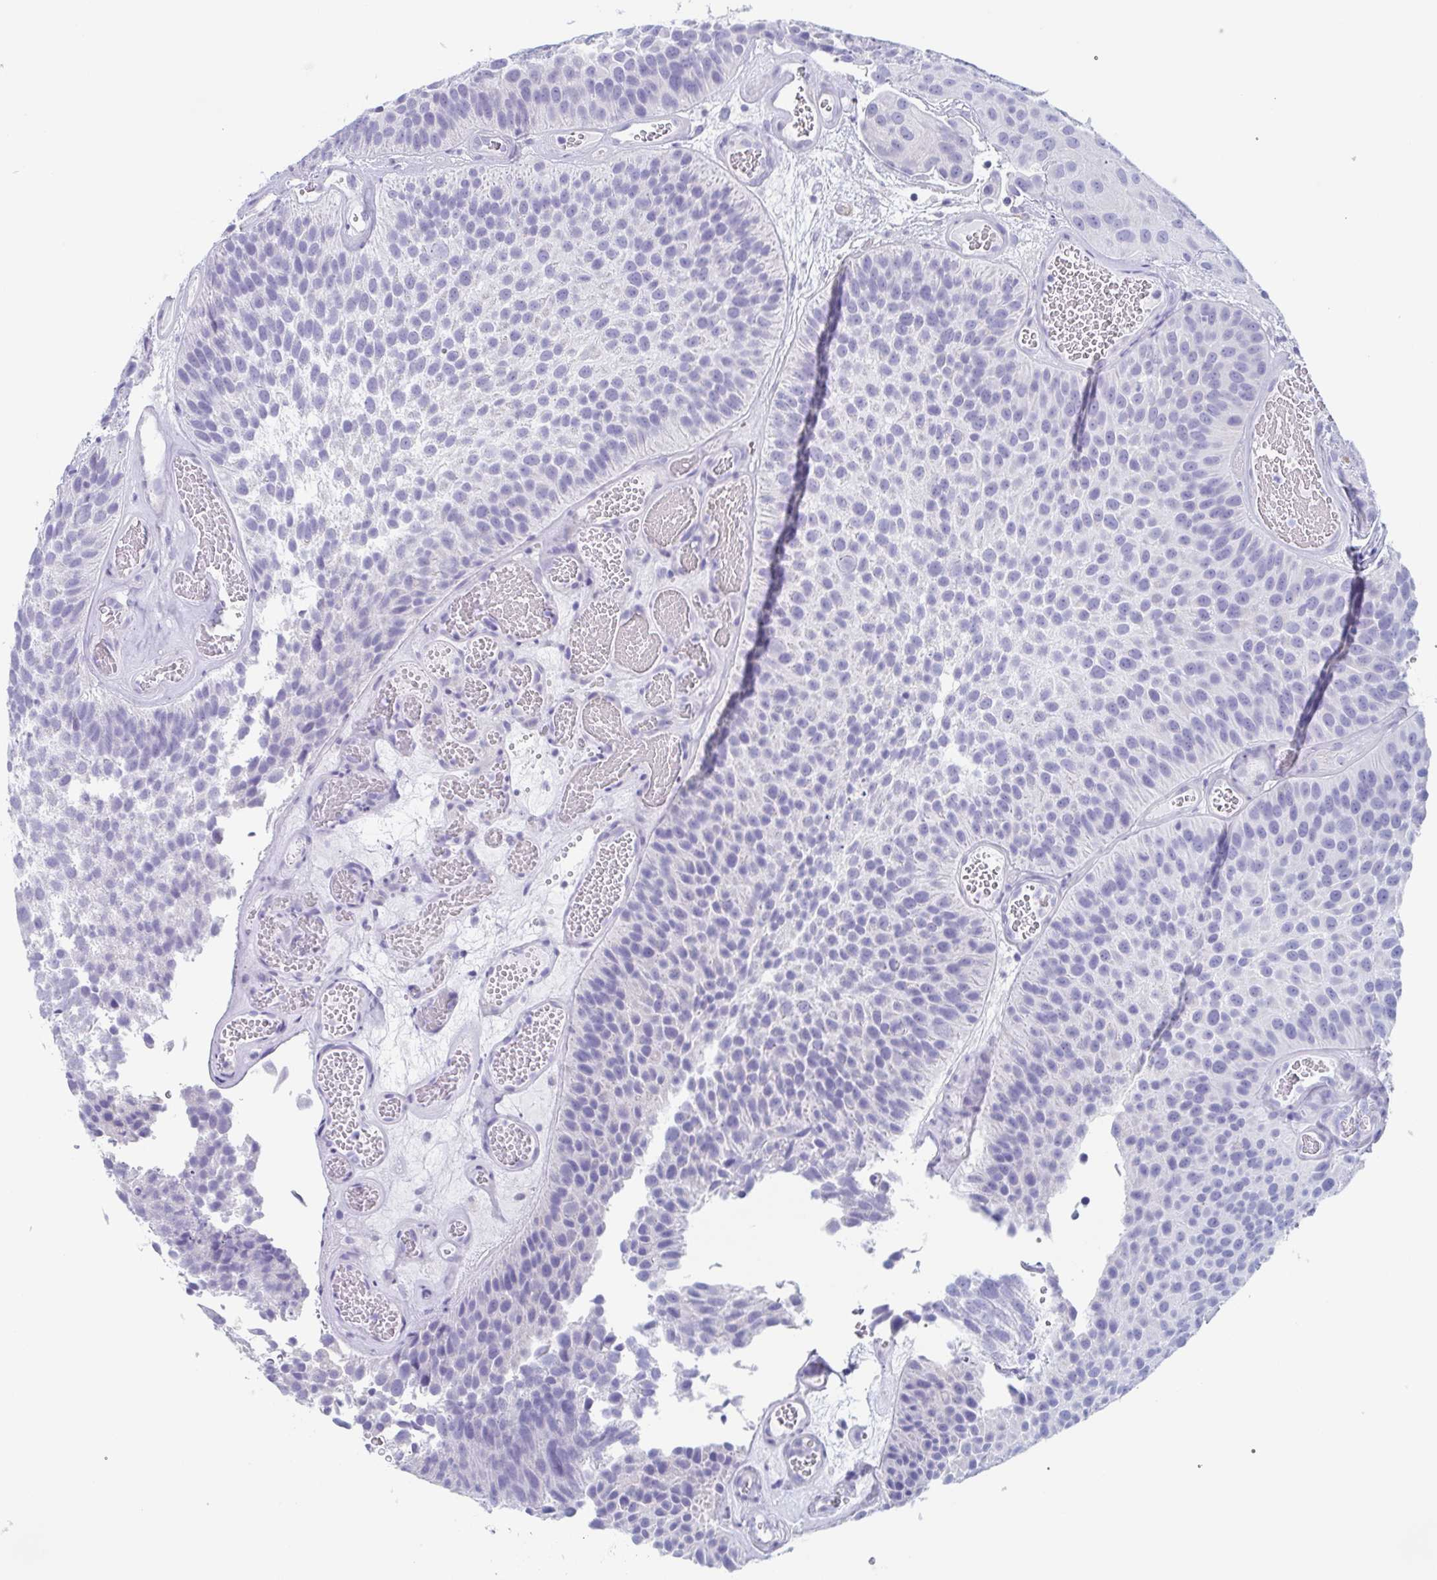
{"staining": {"intensity": "negative", "quantity": "none", "location": "none"}, "tissue": "urothelial cancer", "cell_type": "Tumor cells", "image_type": "cancer", "snomed": [{"axis": "morphology", "description": "Urothelial carcinoma, Low grade"}, {"axis": "topography", "description": "Urinary bladder"}], "caption": "This is a micrograph of IHC staining of low-grade urothelial carcinoma, which shows no expression in tumor cells.", "gene": "TAGLN3", "patient": {"sex": "male", "age": 76}}